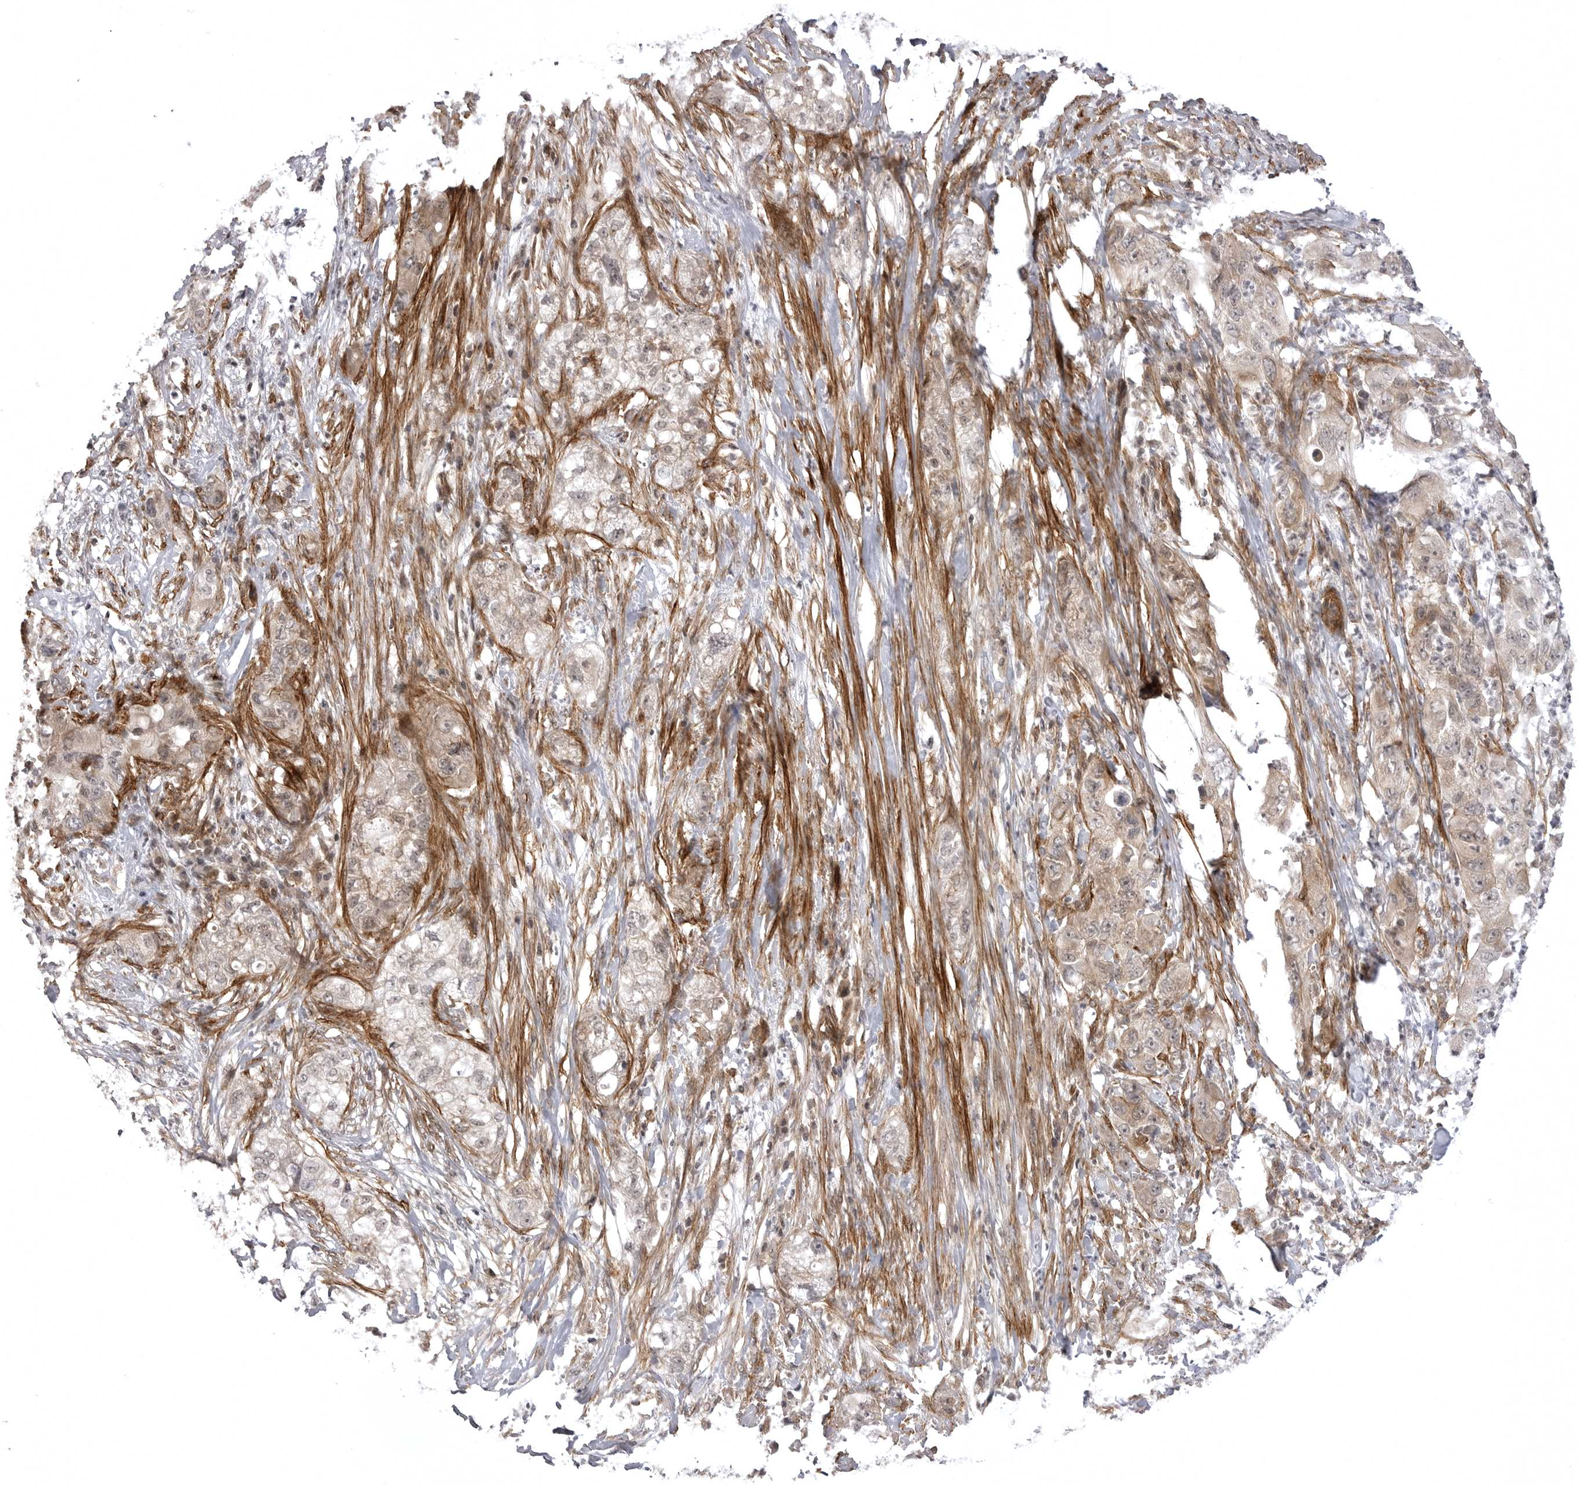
{"staining": {"intensity": "weak", "quantity": "25%-75%", "location": "cytoplasmic/membranous,nuclear"}, "tissue": "pancreatic cancer", "cell_type": "Tumor cells", "image_type": "cancer", "snomed": [{"axis": "morphology", "description": "Adenocarcinoma, NOS"}, {"axis": "topography", "description": "Pancreas"}], "caption": "An immunohistochemistry (IHC) photomicrograph of neoplastic tissue is shown. Protein staining in brown highlights weak cytoplasmic/membranous and nuclear positivity in pancreatic cancer (adenocarcinoma) within tumor cells. The staining is performed using DAB (3,3'-diaminobenzidine) brown chromogen to label protein expression. The nuclei are counter-stained blue using hematoxylin.", "gene": "SORBS1", "patient": {"sex": "female", "age": 78}}